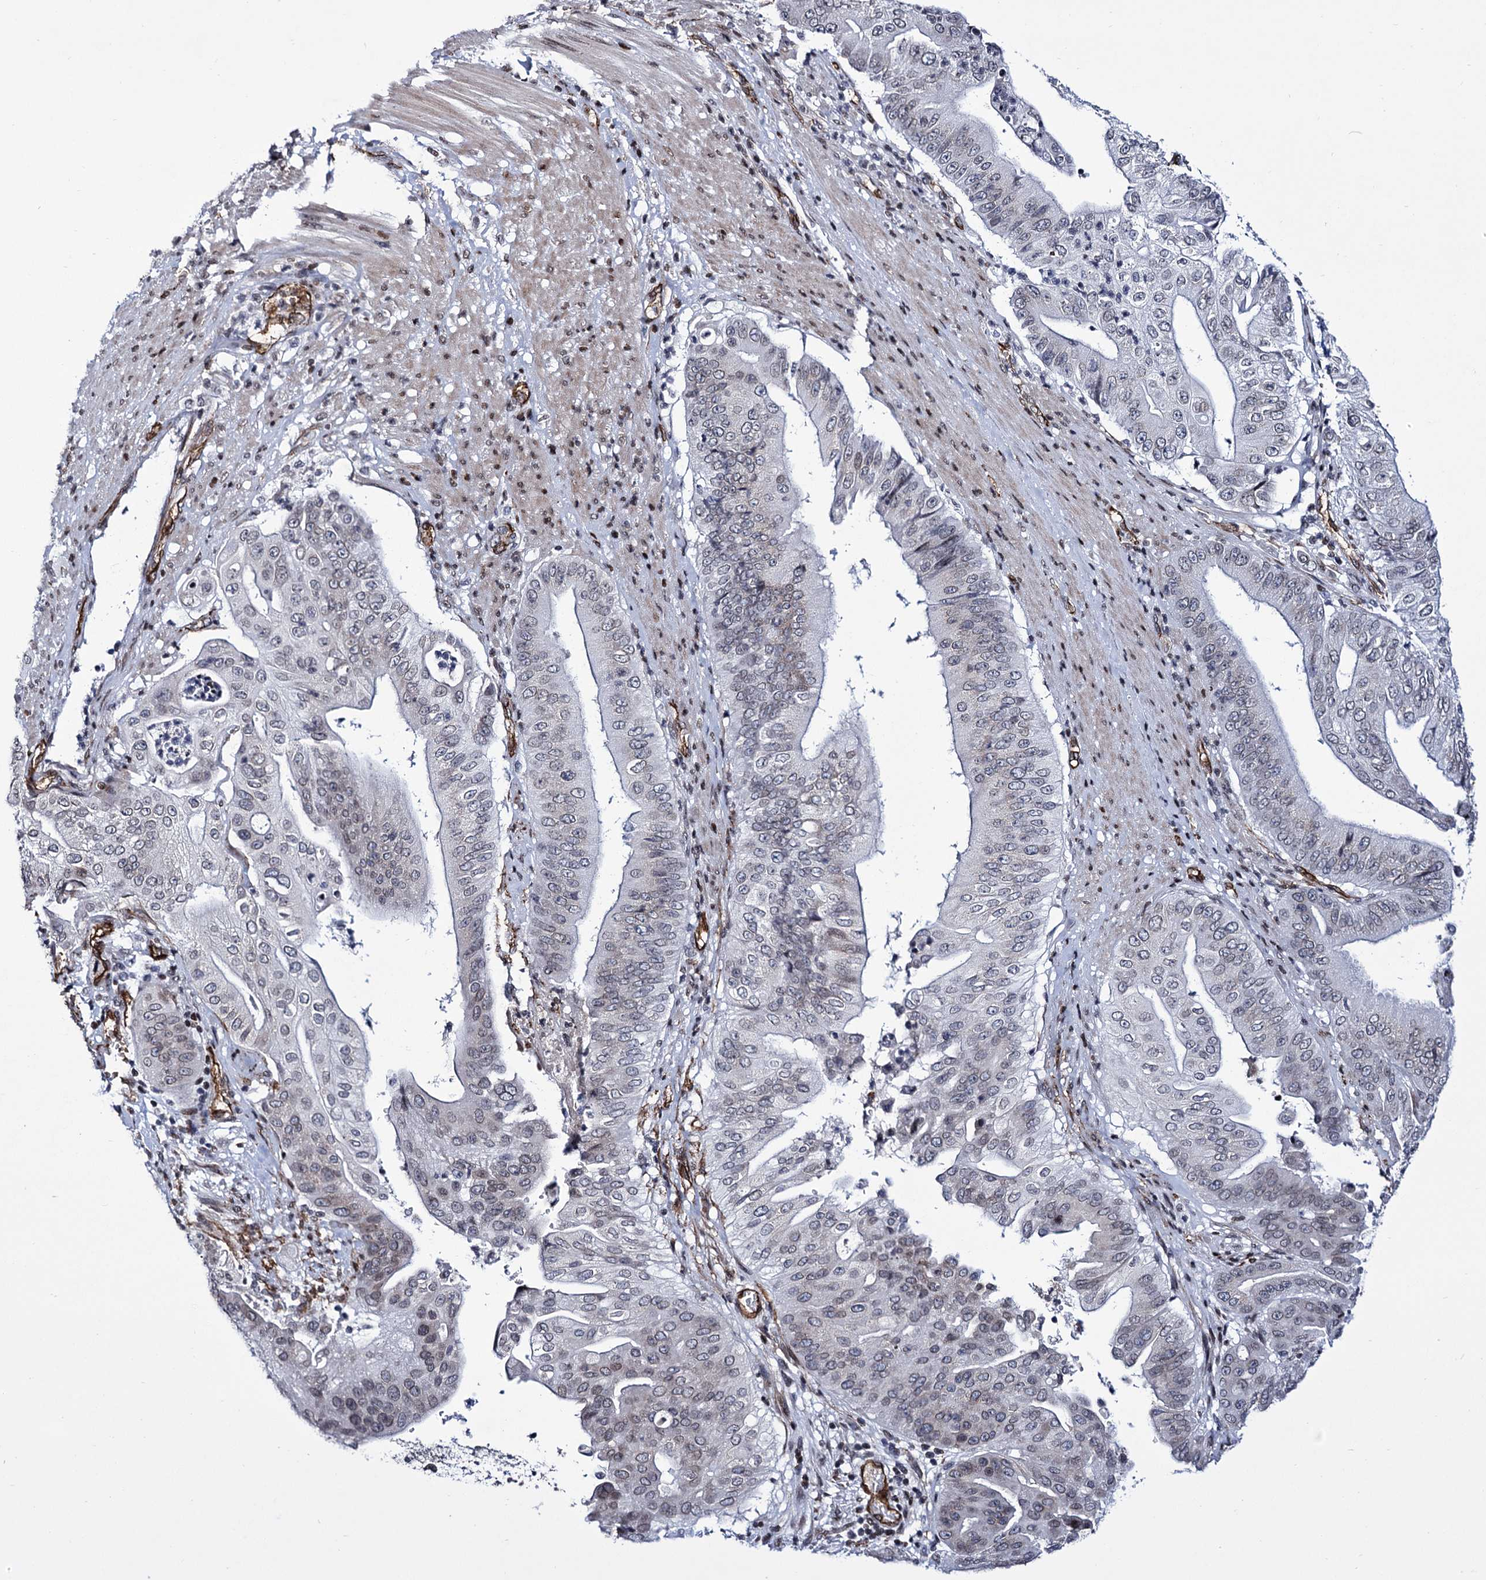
{"staining": {"intensity": "negative", "quantity": "none", "location": "none"}, "tissue": "pancreatic cancer", "cell_type": "Tumor cells", "image_type": "cancer", "snomed": [{"axis": "morphology", "description": "Adenocarcinoma, NOS"}, {"axis": "topography", "description": "Pancreas"}], "caption": "High magnification brightfield microscopy of pancreatic adenocarcinoma stained with DAB (brown) and counterstained with hematoxylin (blue): tumor cells show no significant expression. Brightfield microscopy of IHC stained with DAB (3,3'-diaminobenzidine) (brown) and hematoxylin (blue), captured at high magnification.", "gene": "ZC3H12C", "patient": {"sex": "female", "age": 77}}